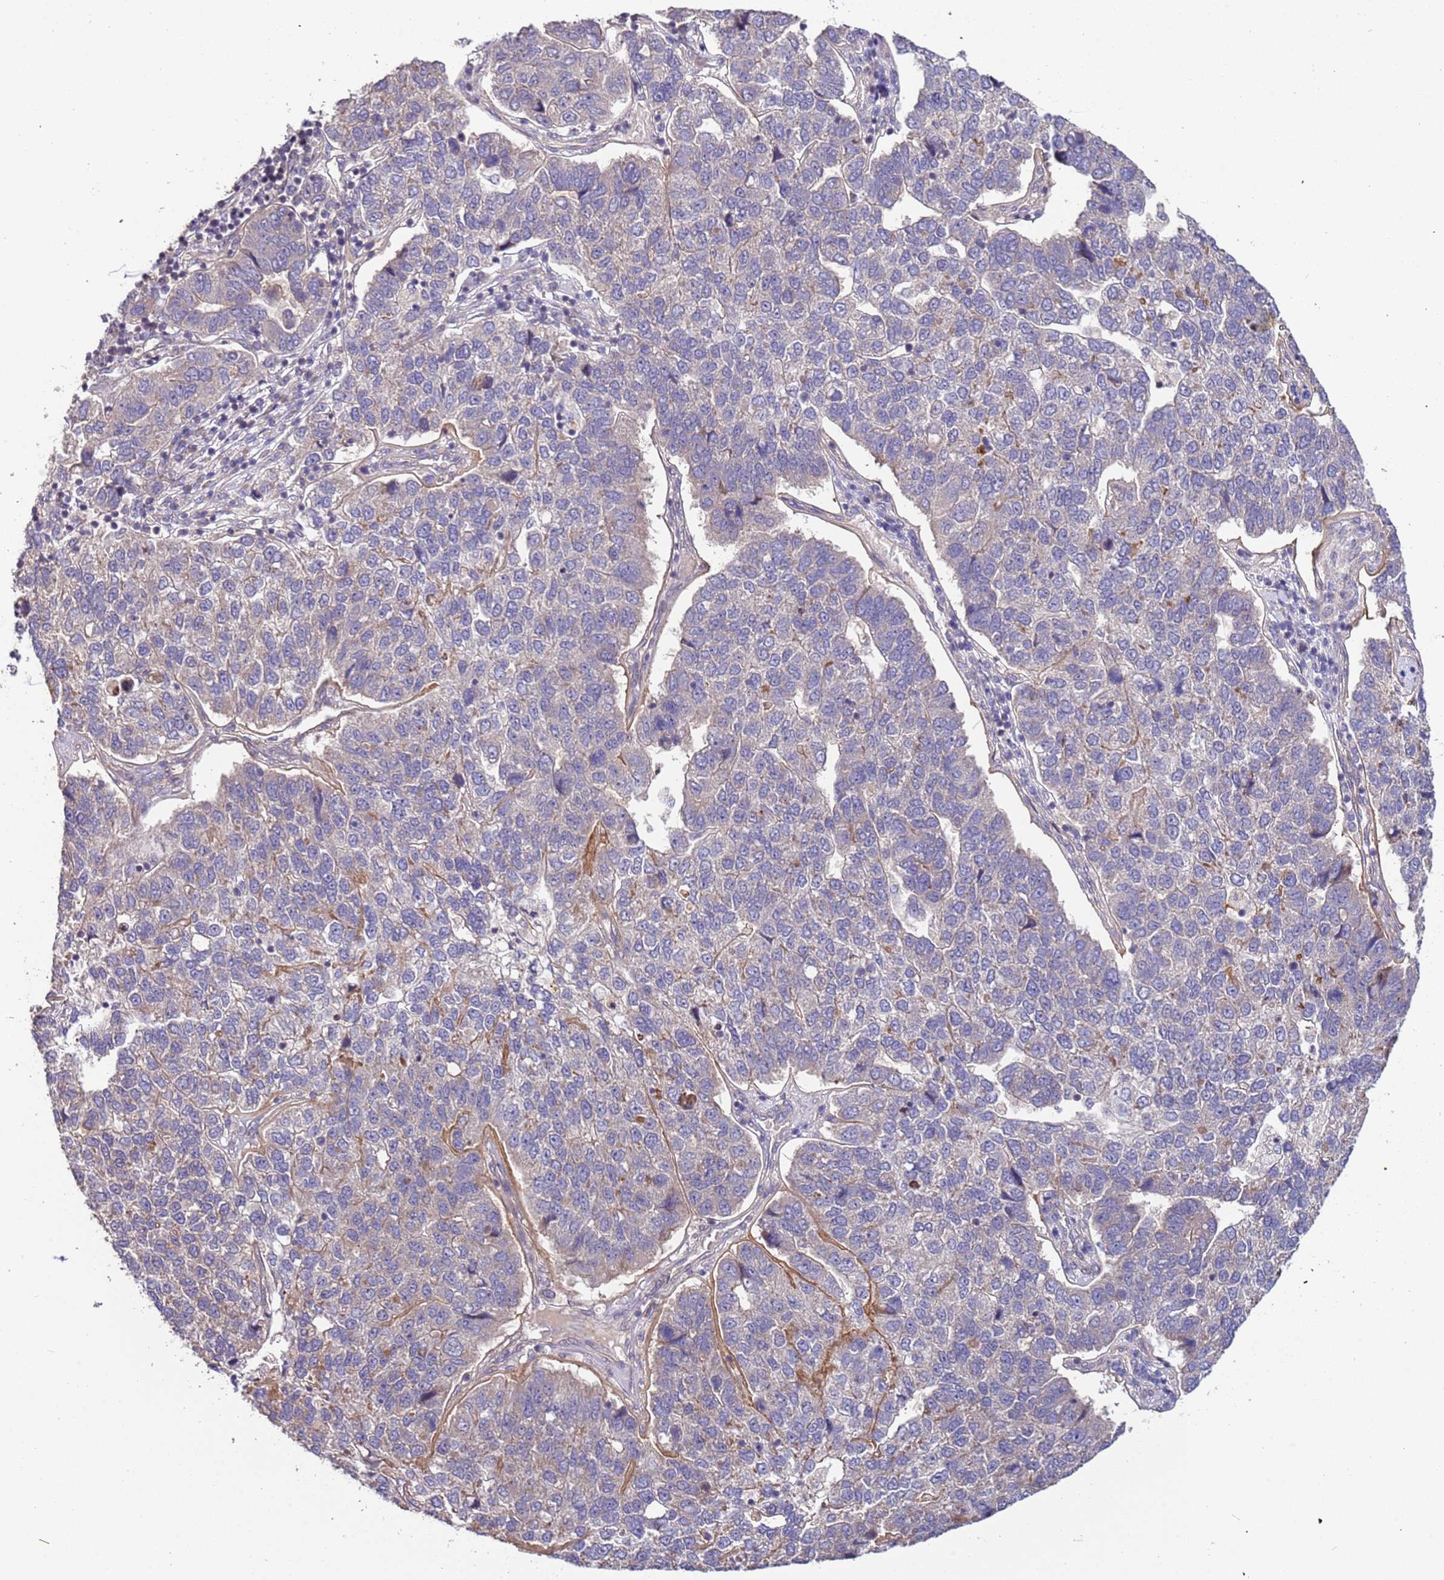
{"staining": {"intensity": "weak", "quantity": "<25%", "location": "cytoplasmic/membranous"}, "tissue": "pancreatic cancer", "cell_type": "Tumor cells", "image_type": "cancer", "snomed": [{"axis": "morphology", "description": "Adenocarcinoma, NOS"}, {"axis": "topography", "description": "Pancreas"}], "caption": "There is no significant staining in tumor cells of pancreatic cancer (adenocarcinoma). (DAB (3,3'-diaminobenzidine) immunohistochemistry (IHC), high magnification).", "gene": "LAMB4", "patient": {"sex": "female", "age": 61}}